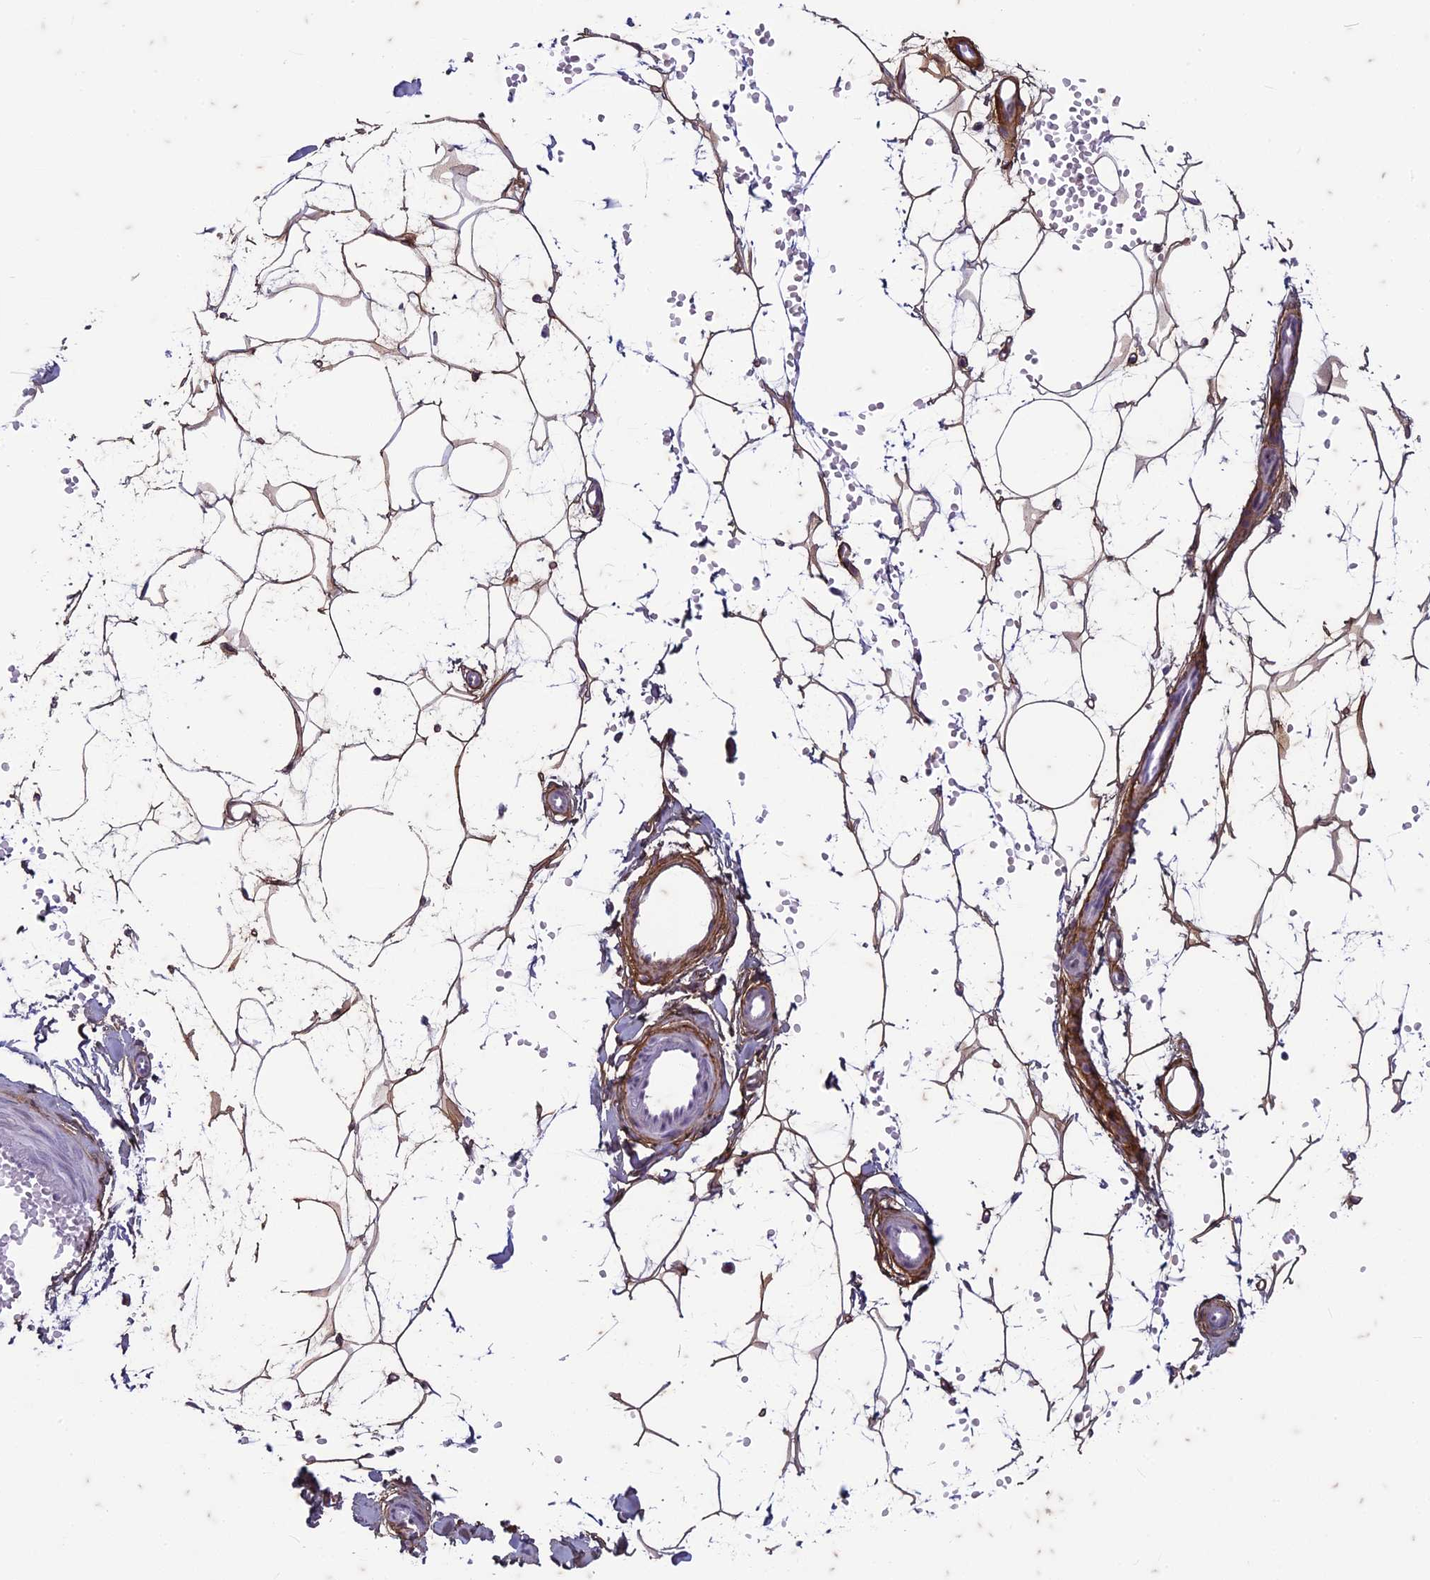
{"staining": {"intensity": "moderate", "quantity": ">75%", "location": "cytoplasmic/membranous"}, "tissue": "adipose tissue", "cell_type": "Adipocytes", "image_type": "normal", "snomed": [{"axis": "morphology", "description": "Normal tissue, NOS"}, {"axis": "topography", "description": "Breast"}], "caption": "Adipose tissue stained with DAB (3,3'-diaminobenzidine) immunohistochemistry reveals medium levels of moderate cytoplasmic/membranous staining in about >75% of adipocytes. The staining was performed using DAB, with brown indicating positive protein expression. Nuclei are stained blue with hematoxylin.", "gene": "PABPN1L", "patient": {"sex": "female", "age": 23}}